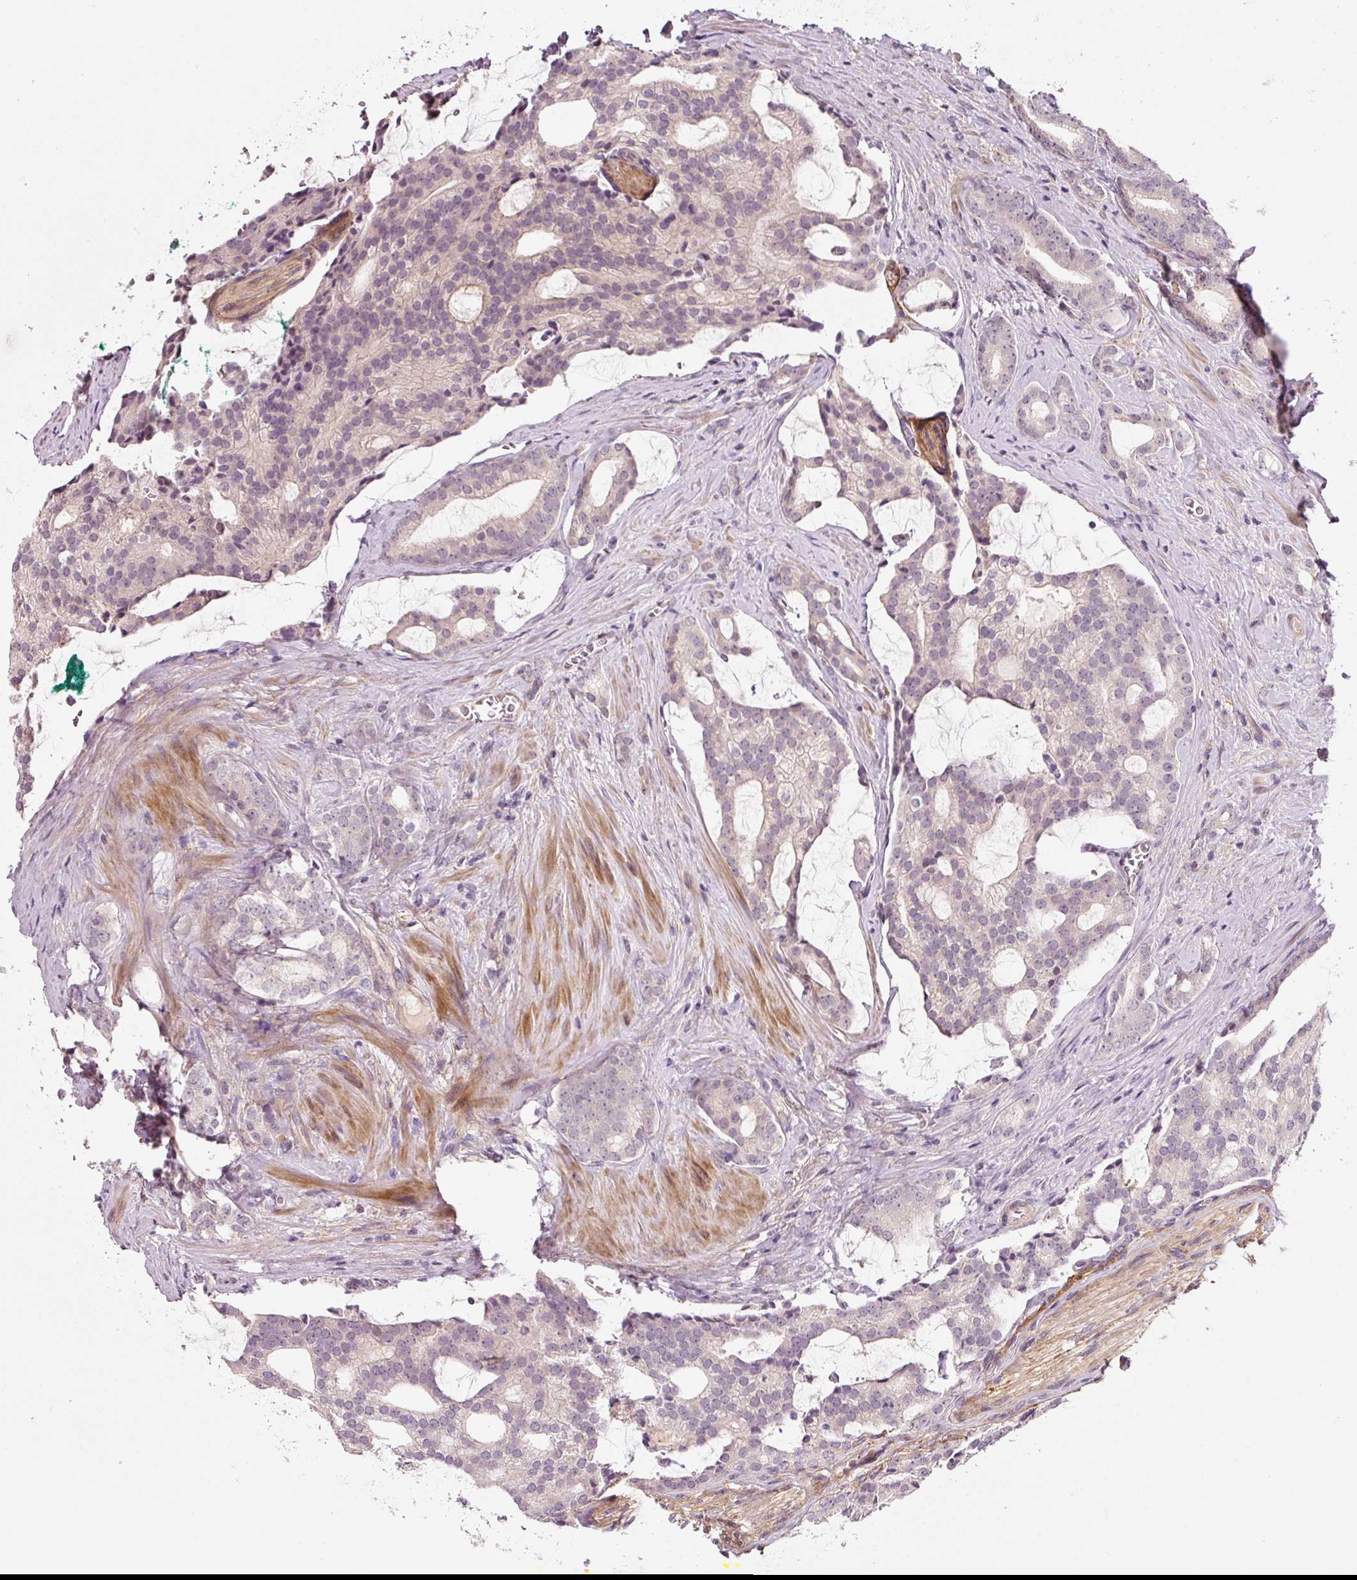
{"staining": {"intensity": "negative", "quantity": "none", "location": "none"}, "tissue": "prostate cancer", "cell_type": "Tumor cells", "image_type": "cancer", "snomed": [{"axis": "morphology", "description": "Adenocarcinoma, High grade"}, {"axis": "topography", "description": "Prostate"}], "caption": "An immunohistochemistry micrograph of prostate cancer (high-grade adenocarcinoma) is shown. There is no staining in tumor cells of prostate cancer (high-grade adenocarcinoma).", "gene": "TIRAP", "patient": {"sex": "male", "age": 63}}